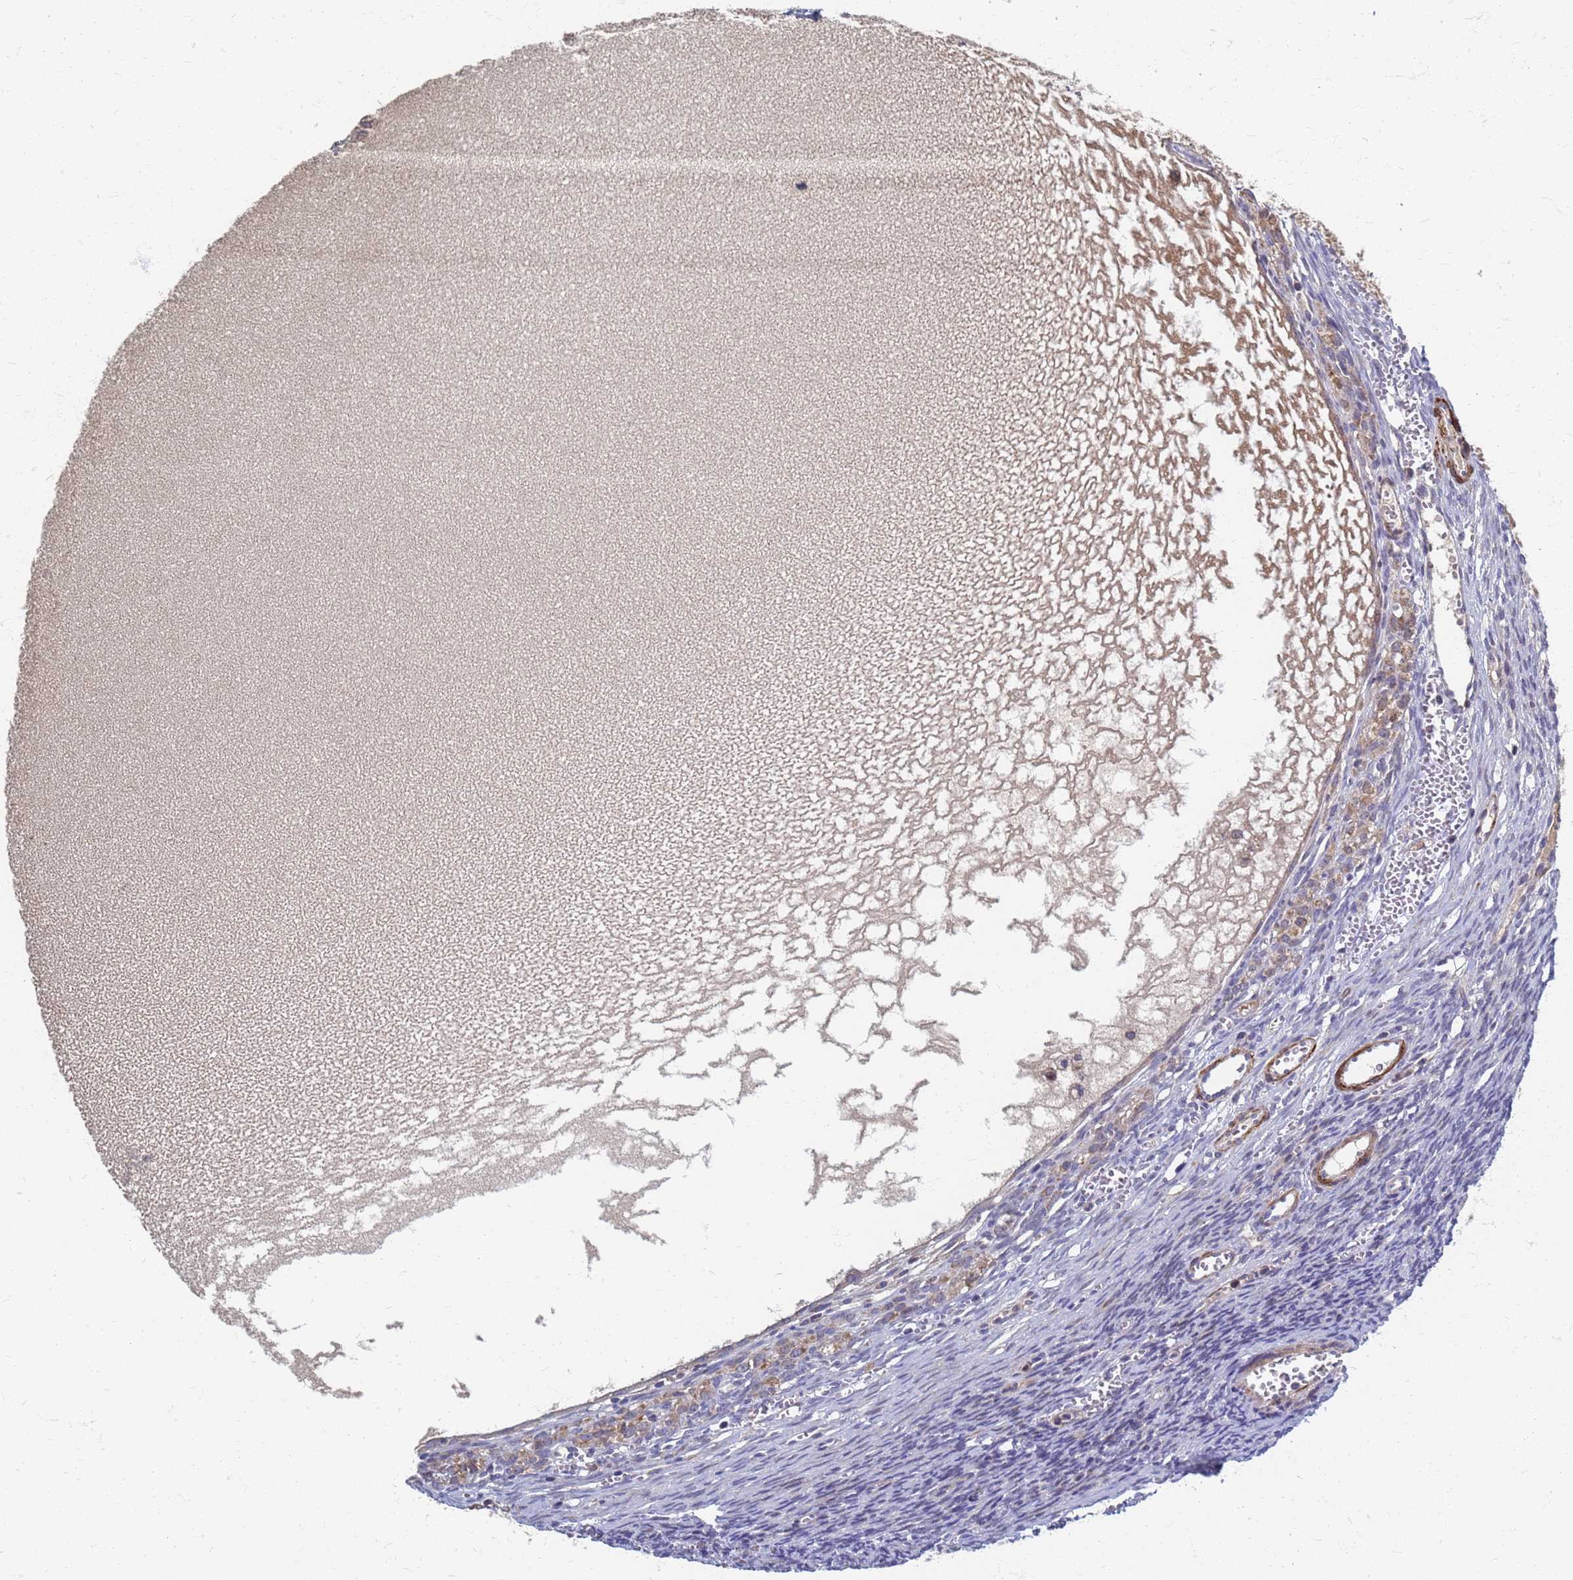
{"staining": {"intensity": "negative", "quantity": "none", "location": "none"}, "tissue": "ovary", "cell_type": "Ovarian stroma cells", "image_type": "normal", "snomed": [{"axis": "morphology", "description": "Normal tissue, NOS"}, {"axis": "topography", "description": "Ovary"}], "caption": "Ovary was stained to show a protein in brown. There is no significant expression in ovarian stroma cells.", "gene": "ATPAF1", "patient": {"sex": "female", "age": 39}}